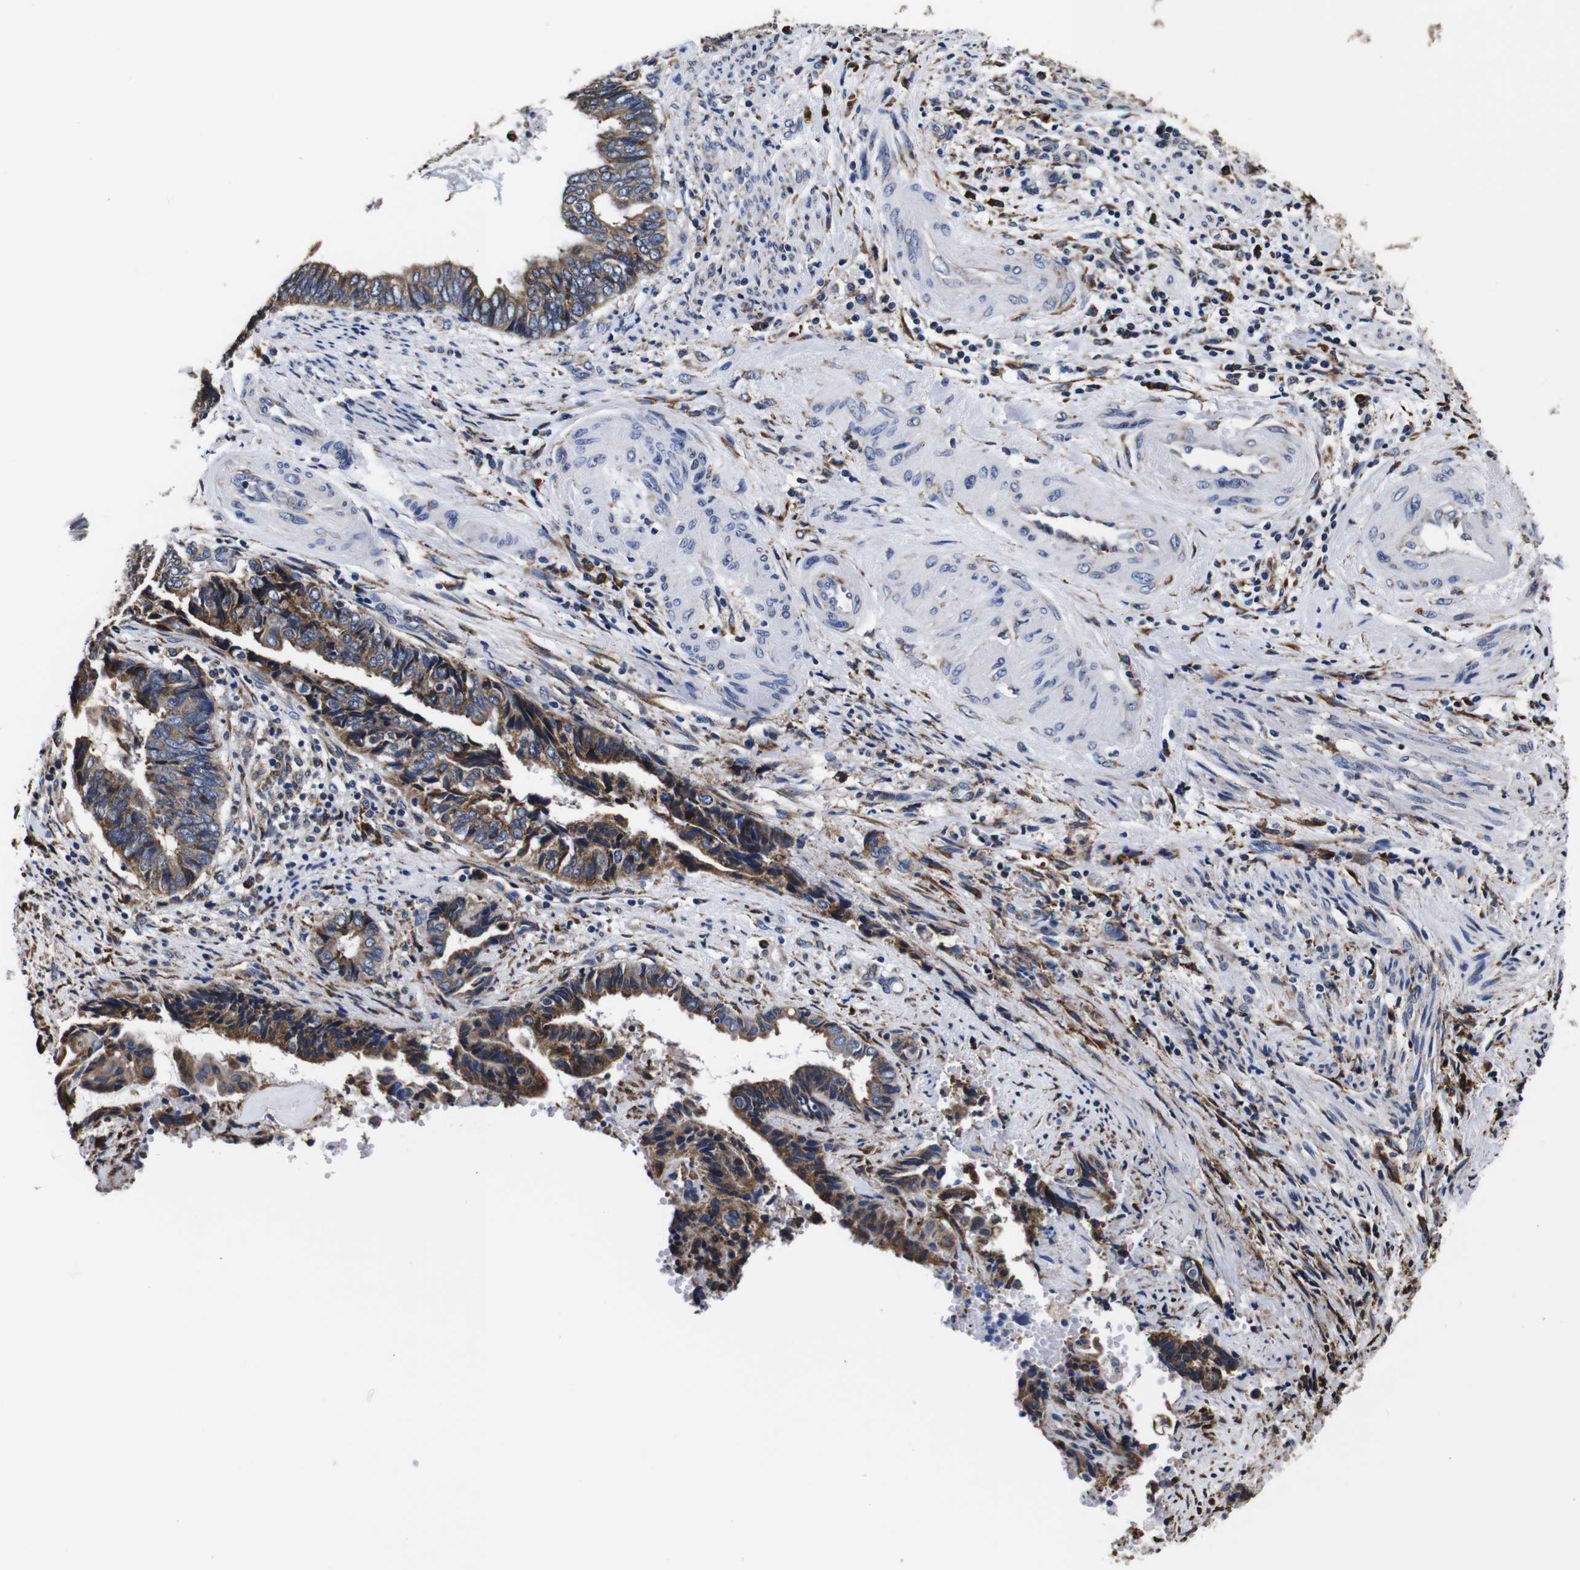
{"staining": {"intensity": "moderate", "quantity": "25%-75%", "location": "cytoplasmic/membranous"}, "tissue": "endometrial cancer", "cell_type": "Tumor cells", "image_type": "cancer", "snomed": [{"axis": "morphology", "description": "Adenocarcinoma, NOS"}, {"axis": "topography", "description": "Uterus"}, {"axis": "topography", "description": "Endometrium"}], "caption": "This micrograph demonstrates immunohistochemistry staining of endometrial cancer, with medium moderate cytoplasmic/membranous positivity in about 25%-75% of tumor cells.", "gene": "PPIB", "patient": {"sex": "female", "age": 70}}